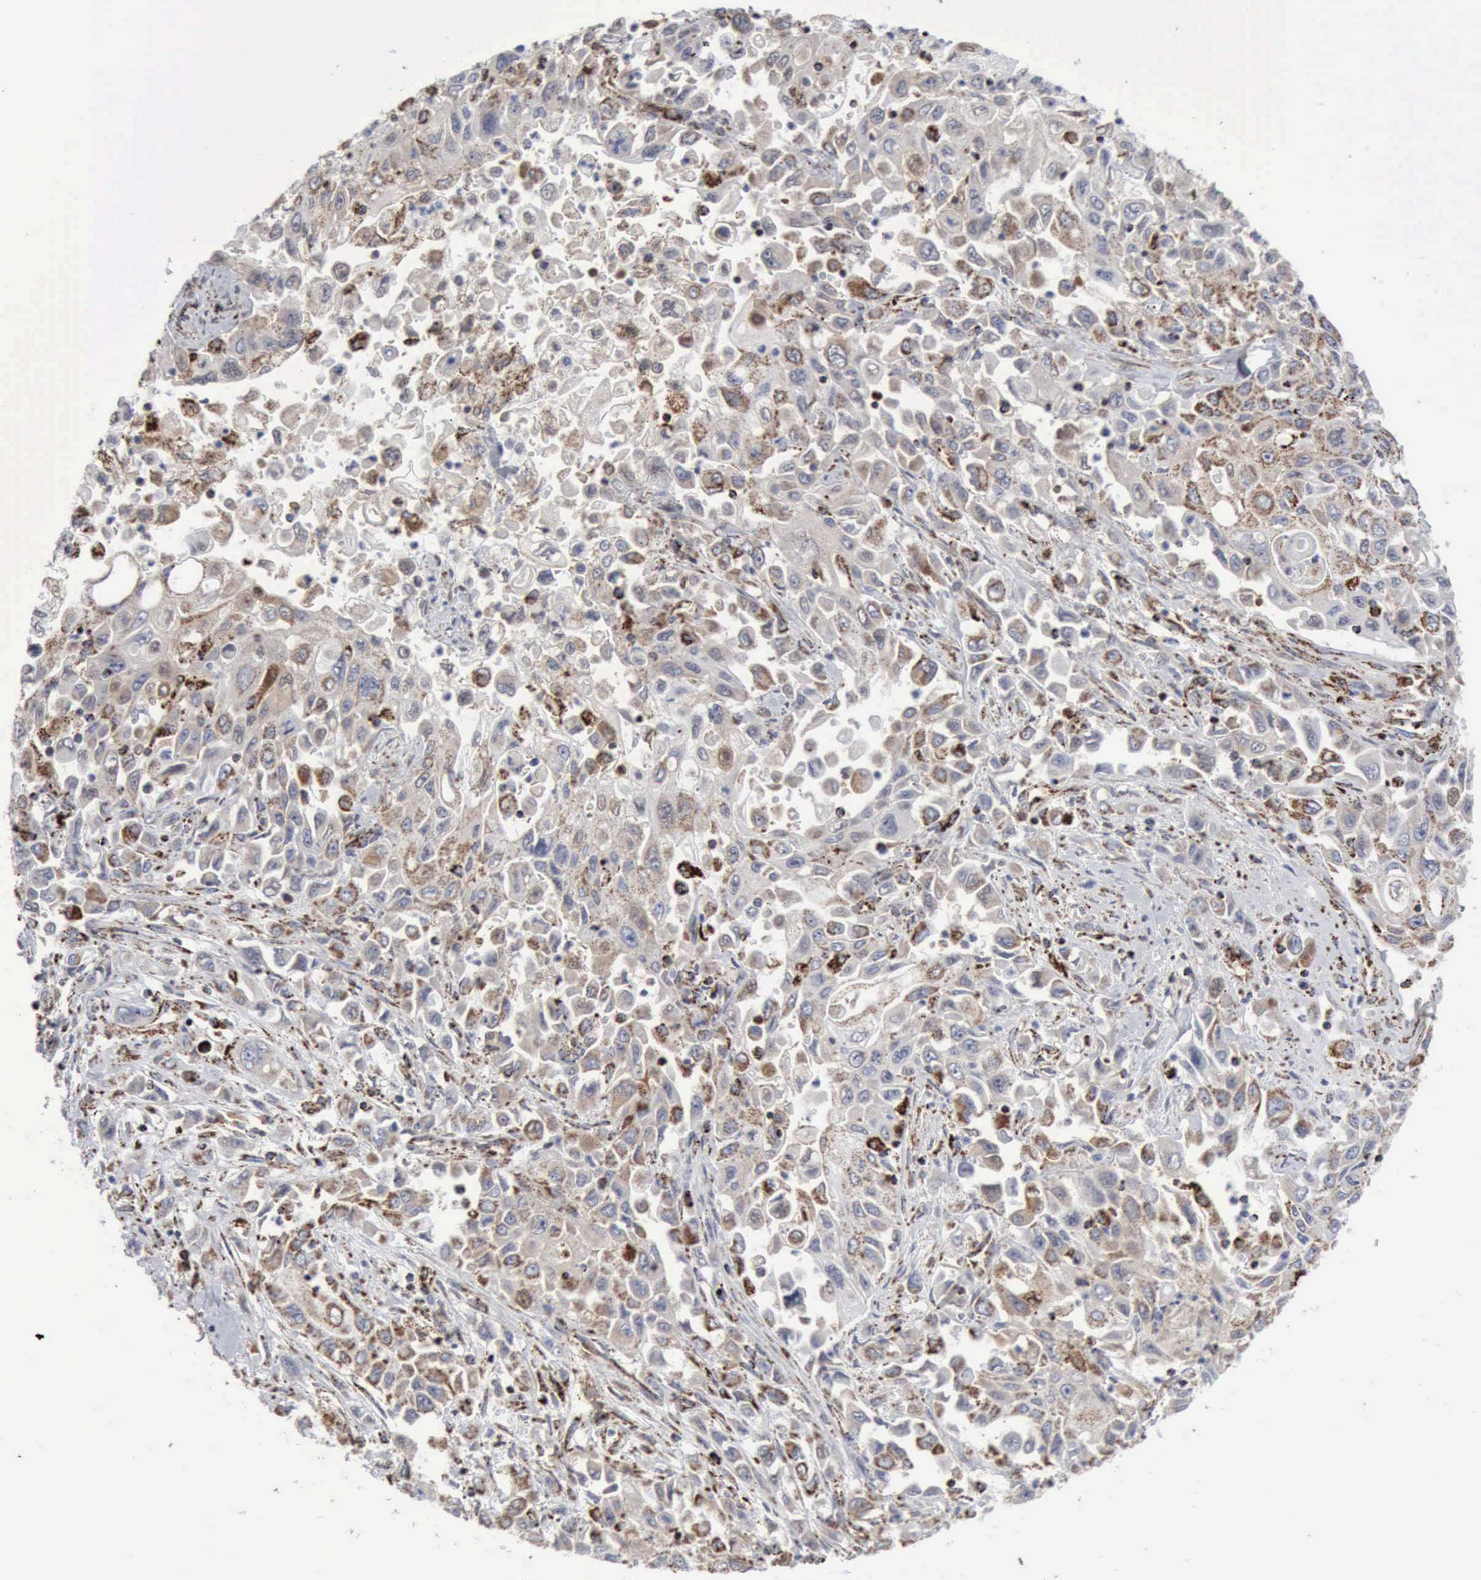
{"staining": {"intensity": "moderate", "quantity": ">75%", "location": "cytoplasmic/membranous"}, "tissue": "pancreatic cancer", "cell_type": "Tumor cells", "image_type": "cancer", "snomed": [{"axis": "morphology", "description": "Adenocarcinoma, NOS"}, {"axis": "topography", "description": "Pancreas"}], "caption": "Adenocarcinoma (pancreatic) stained for a protein reveals moderate cytoplasmic/membranous positivity in tumor cells.", "gene": "ACO2", "patient": {"sex": "male", "age": 70}}